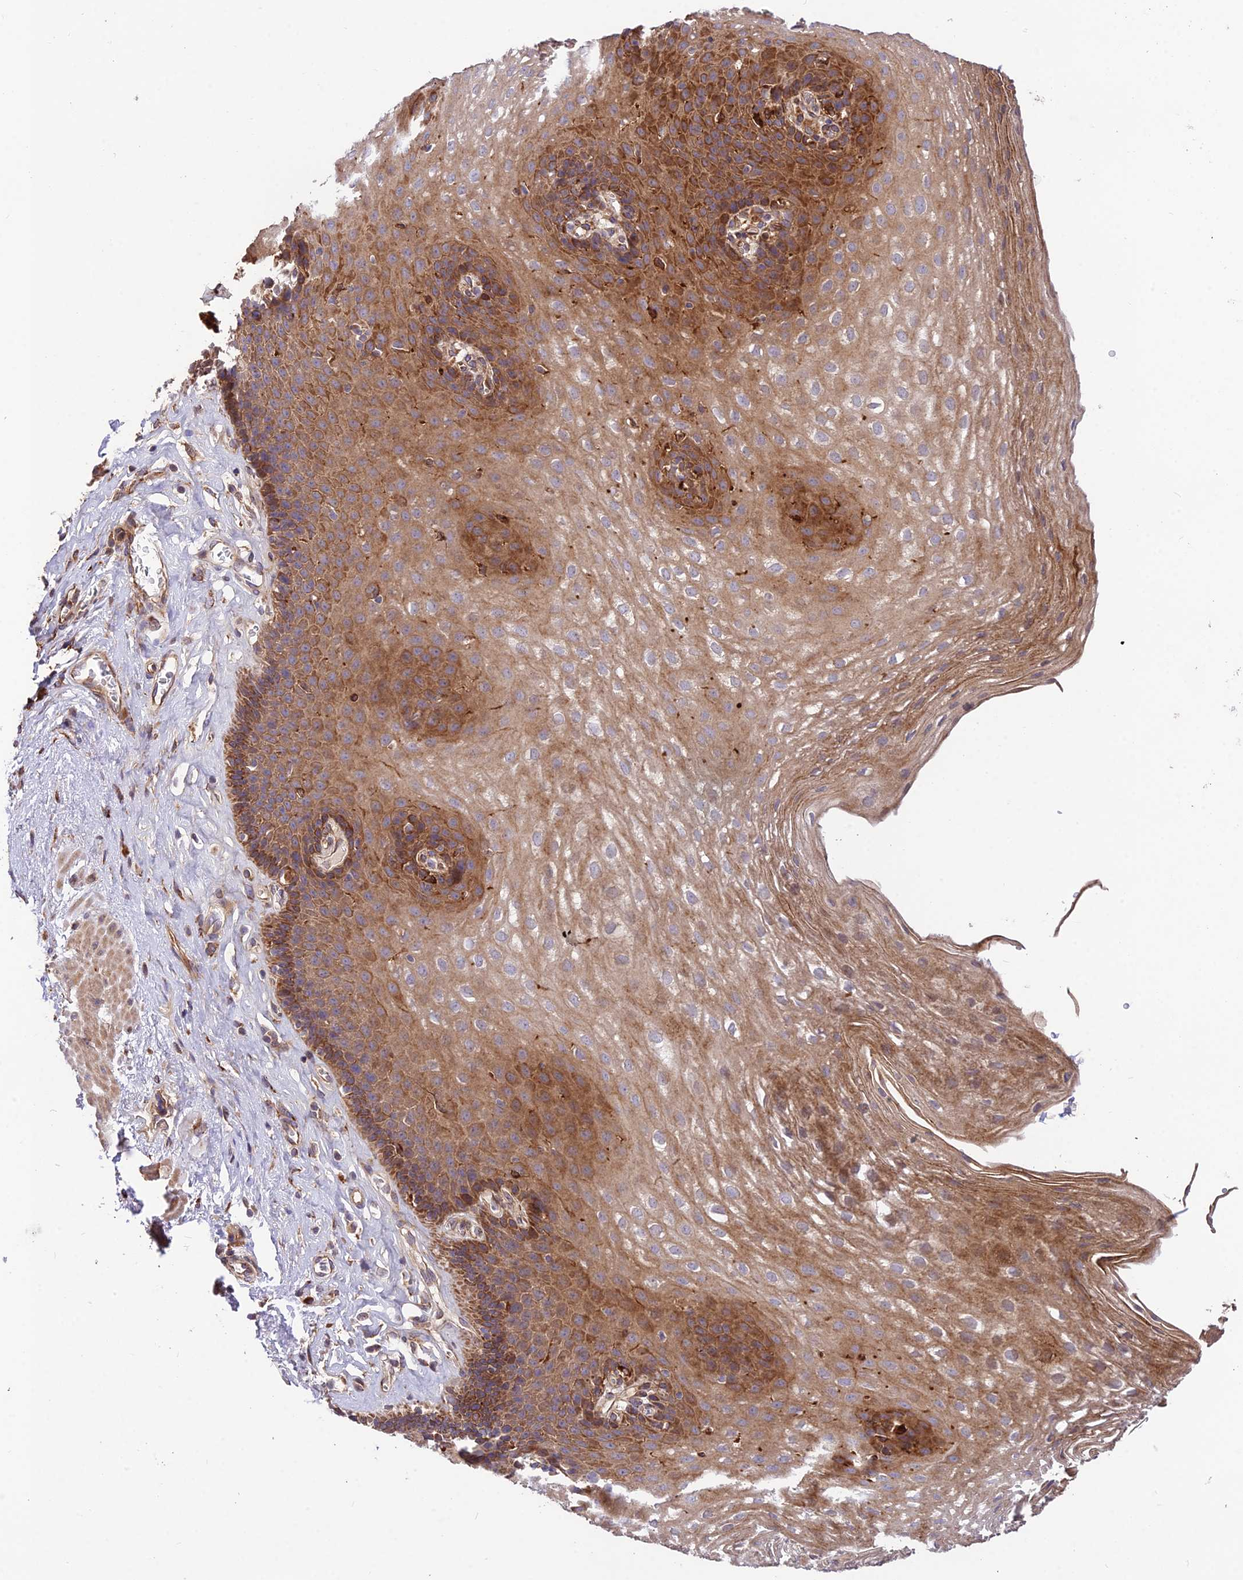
{"staining": {"intensity": "moderate", "quantity": ">75%", "location": "cytoplasmic/membranous"}, "tissue": "esophagus", "cell_type": "Squamous epithelial cells", "image_type": "normal", "snomed": [{"axis": "morphology", "description": "Normal tissue, NOS"}, {"axis": "topography", "description": "Esophagus"}], "caption": "The image displays staining of normal esophagus, revealing moderate cytoplasmic/membranous protein positivity (brown color) within squamous epithelial cells.", "gene": "ROCK1", "patient": {"sex": "female", "age": 66}}